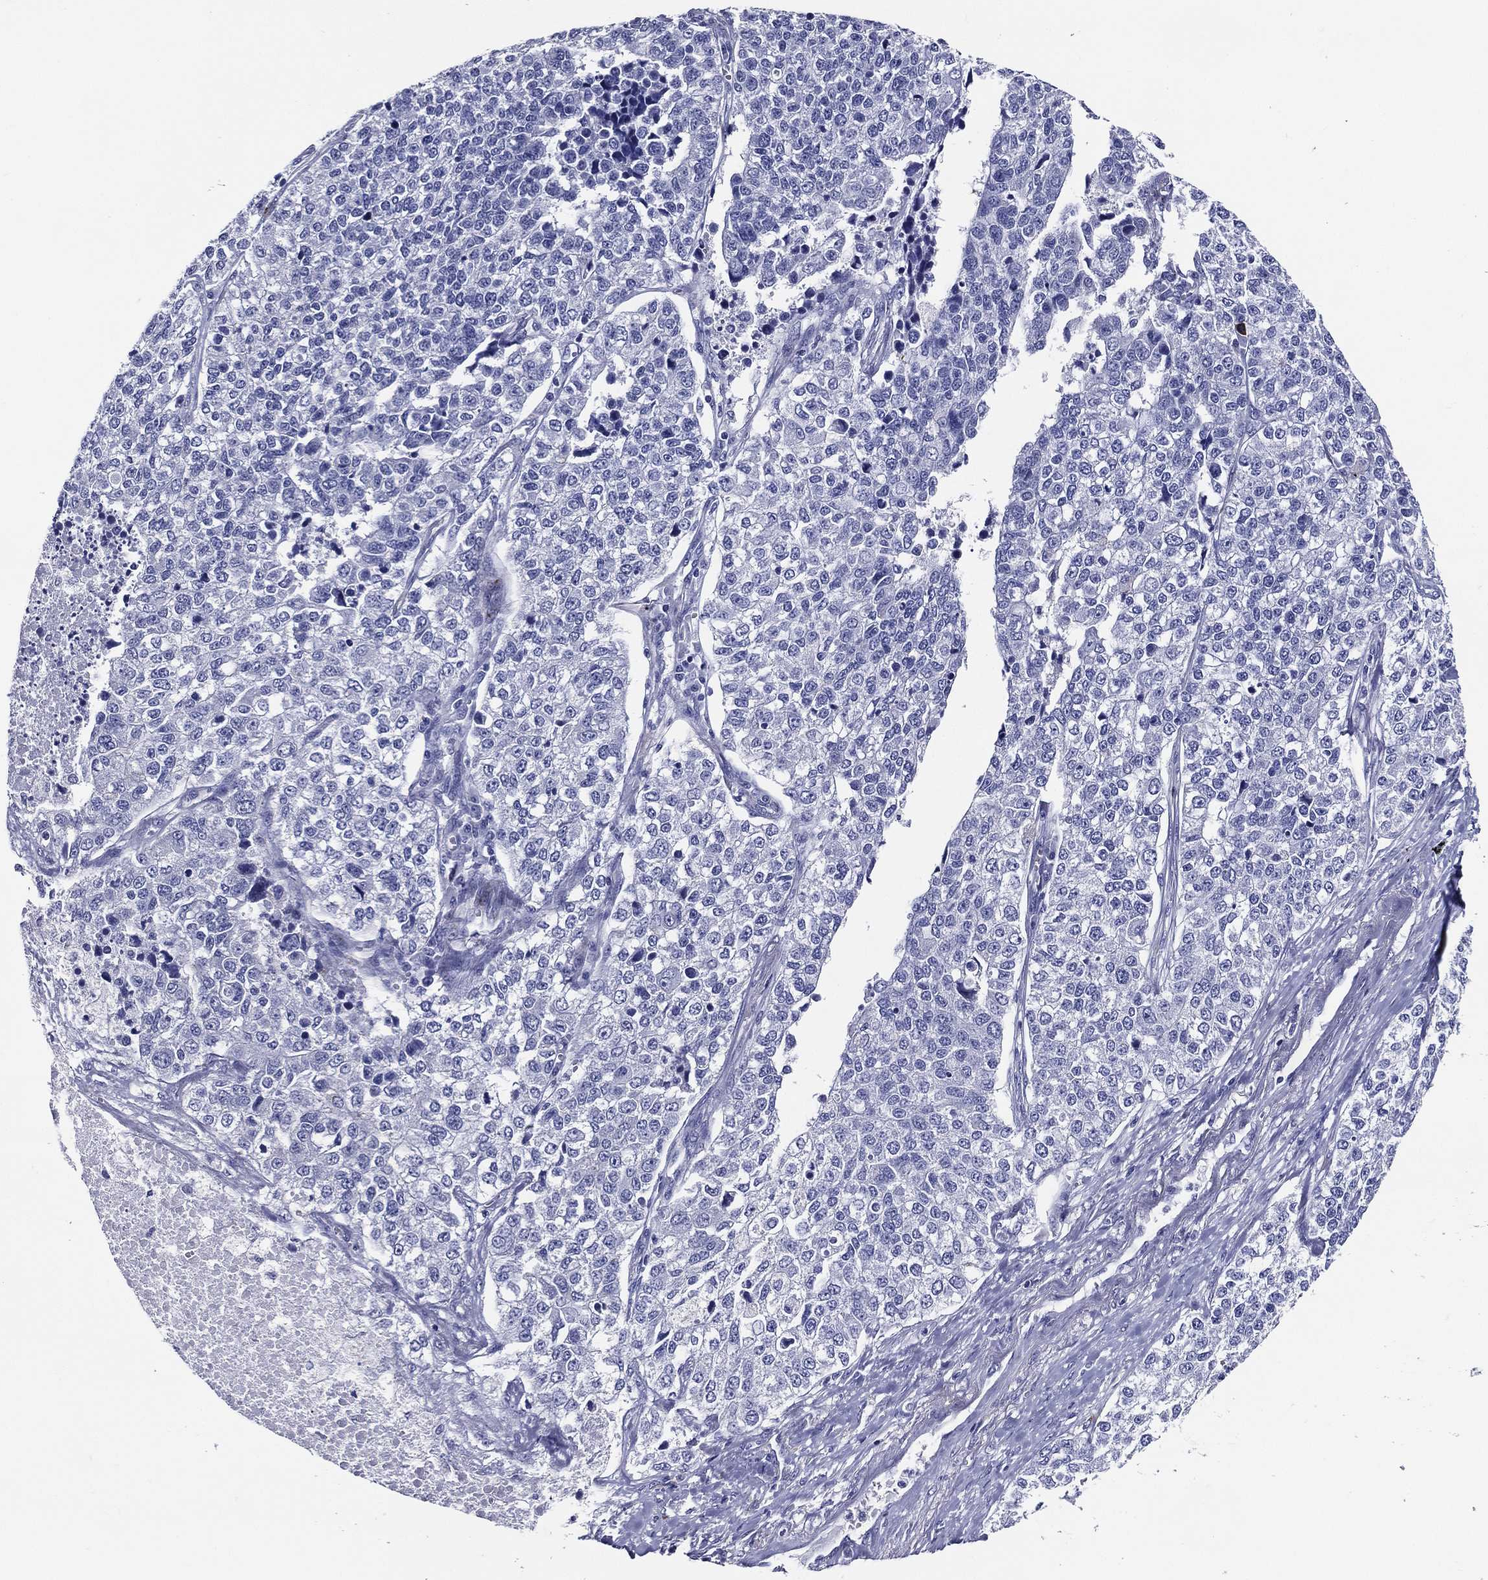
{"staining": {"intensity": "negative", "quantity": "none", "location": "none"}, "tissue": "lung cancer", "cell_type": "Tumor cells", "image_type": "cancer", "snomed": [{"axis": "morphology", "description": "Adenocarcinoma, NOS"}, {"axis": "topography", "description": "Lung"}], "caption": "A high-resolution image shows immunohistochemistry staining of lung cancer, which exhibits no significant staining in tumor cells.", "gene": "ACE2", "patient": {"sex": "male", "age": 49}}